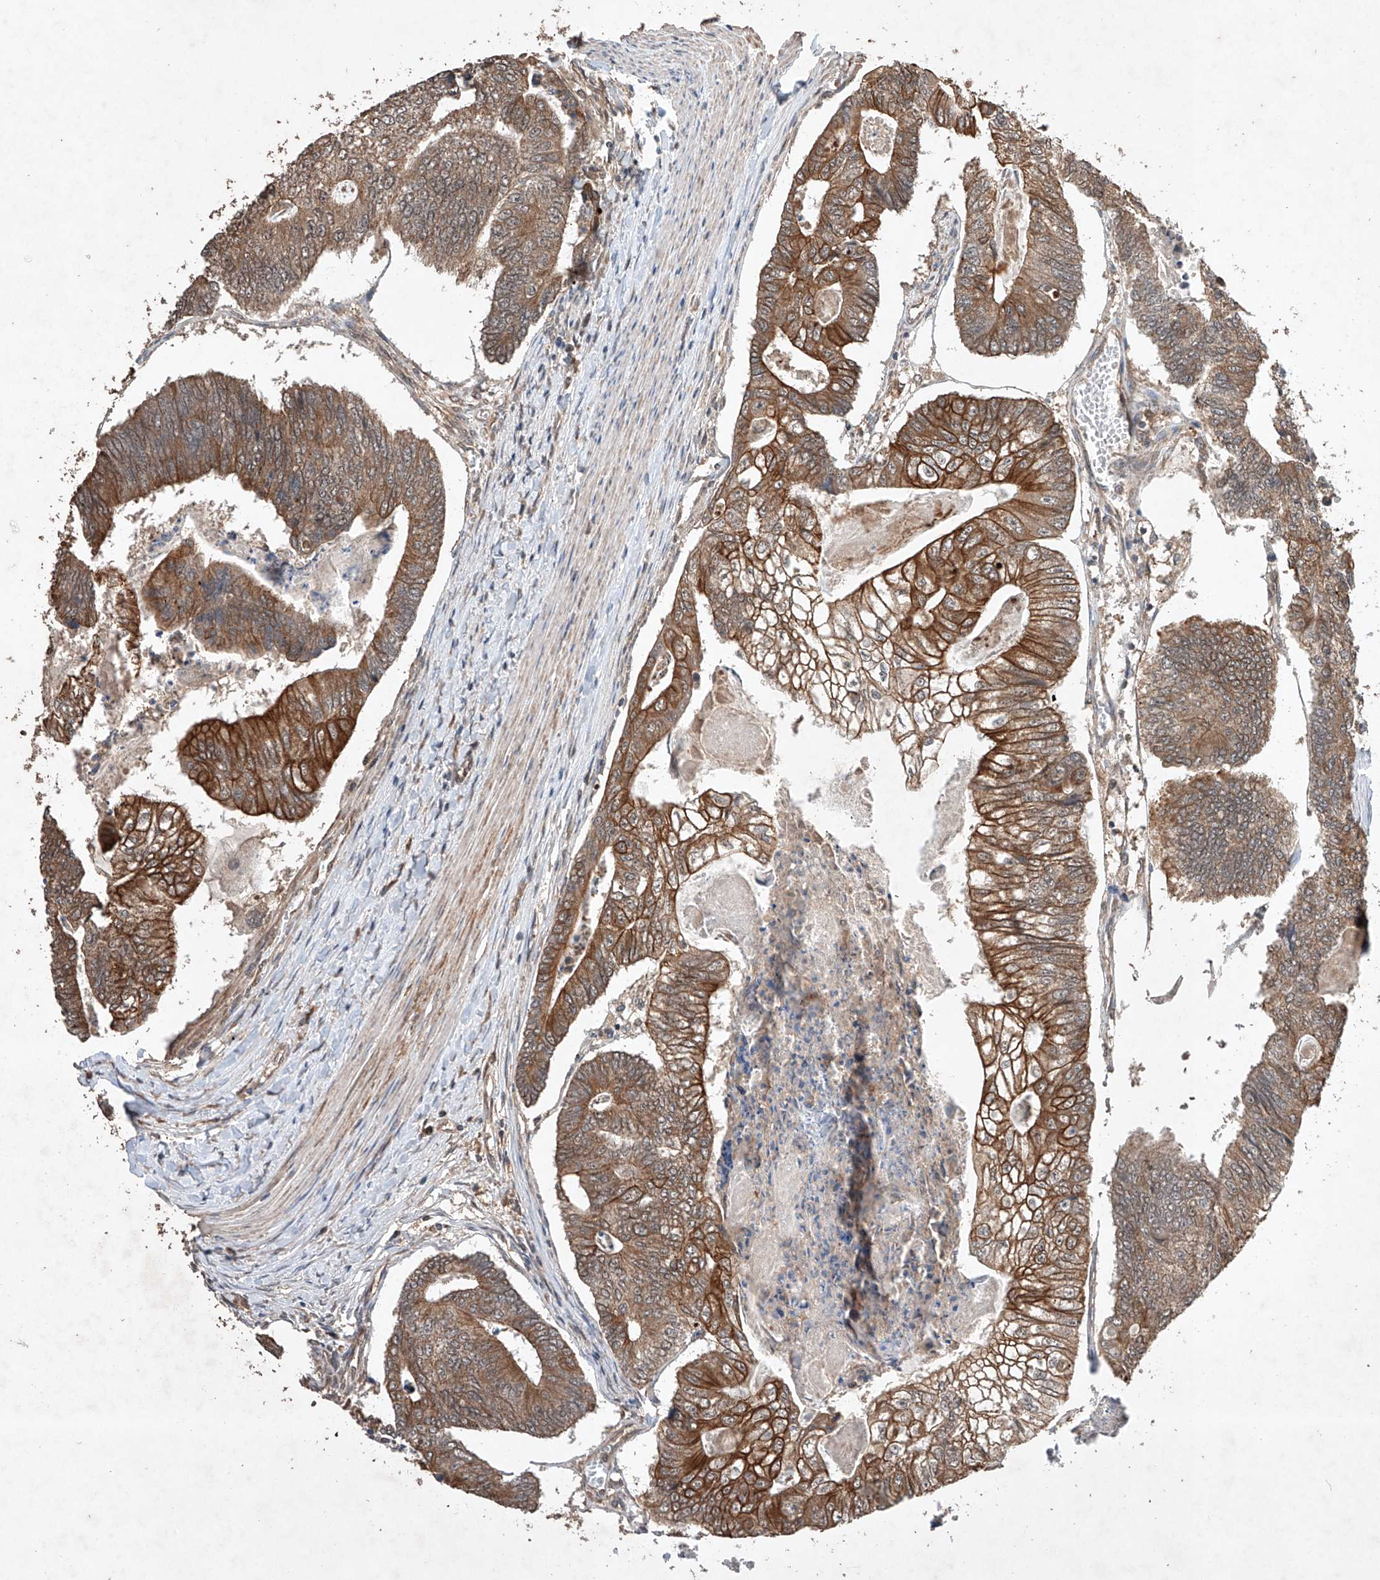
{"staining": {"intensity": "moderate", "quantity": ">75%", "location": "cytoplasmic/membranous"}, "tissue": "colorectal cancer", "cell_type": "Tumor cells", "image_type": "cancer", "snomed": [{"axis": "morphology", "description": "Adenocarcinoma, NOS"}, {"axis": "topography", "description": "Colon"}], "caption": "Protein expression analysis of colorectal cancer demonstrates moderate cytoplasmic/membranous expression in about >75% of tumor cells. (Brightfield microscopy of DAB IHC at high magnification).", "gene": "LURAP1", "patient": {"sex": "female", "age": 67}}